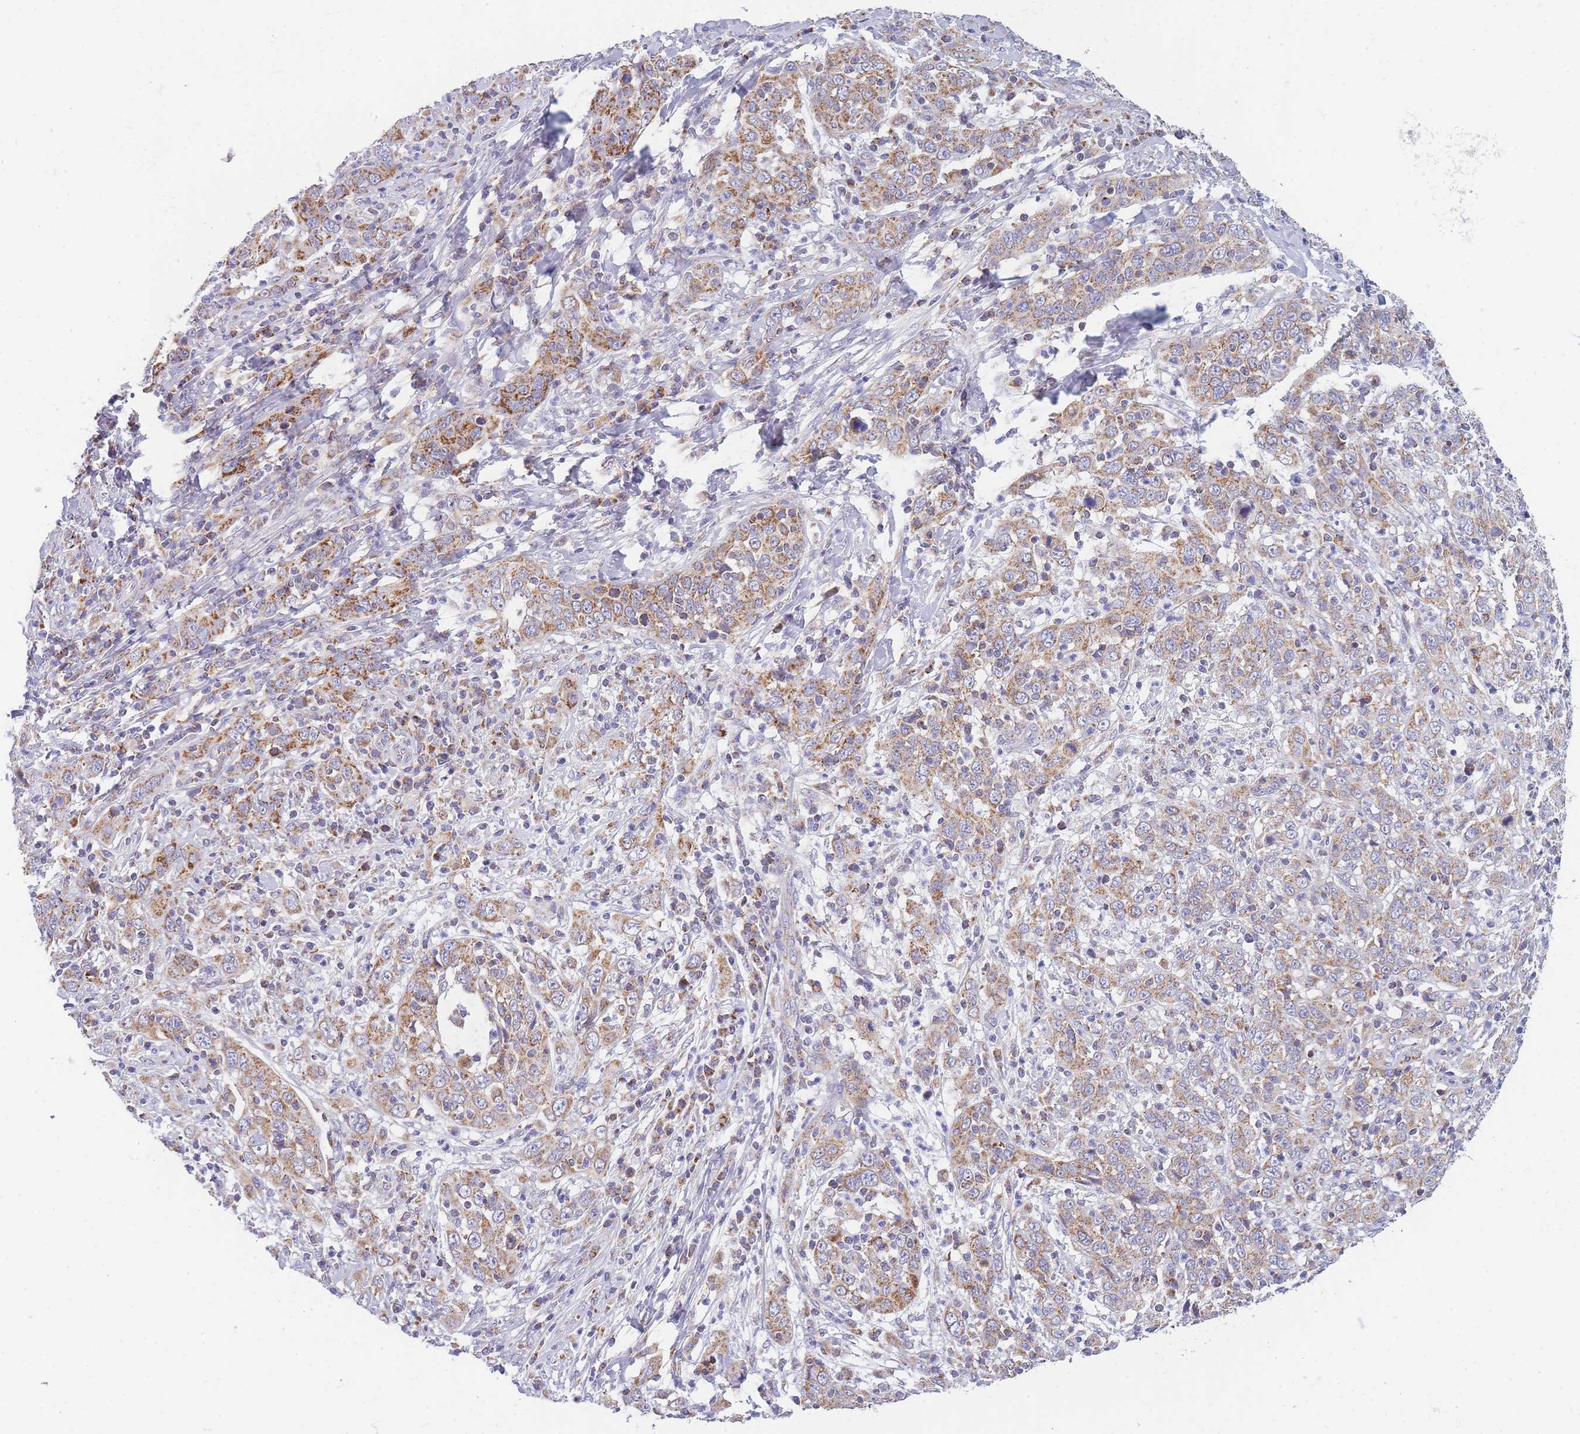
{"staining": {"intensity": "moderate", "quantity": "25%-75%", "location": "cytoplasmic/membranous"}, "tissue": "cervical cancer", "cell_type": "Tumor cells", "image_type": "cancer", "snomed": [{"axis": "morphology", "description": "Squamous cell carcinoma, NOS"}, {"axis": "topography", "description": "Cervix"}], "caption": "This micrograph exhibits cervical cancer (squamous cell carcinoma) stained with IHC to label a protein in brown. The cytoplasmic/membranous of tumor cells show moderate positivity for the protein. Nuclei are counter-stained blue.", "gene": "MRPS11", "patient": {"sex": "female", "age": 46}}